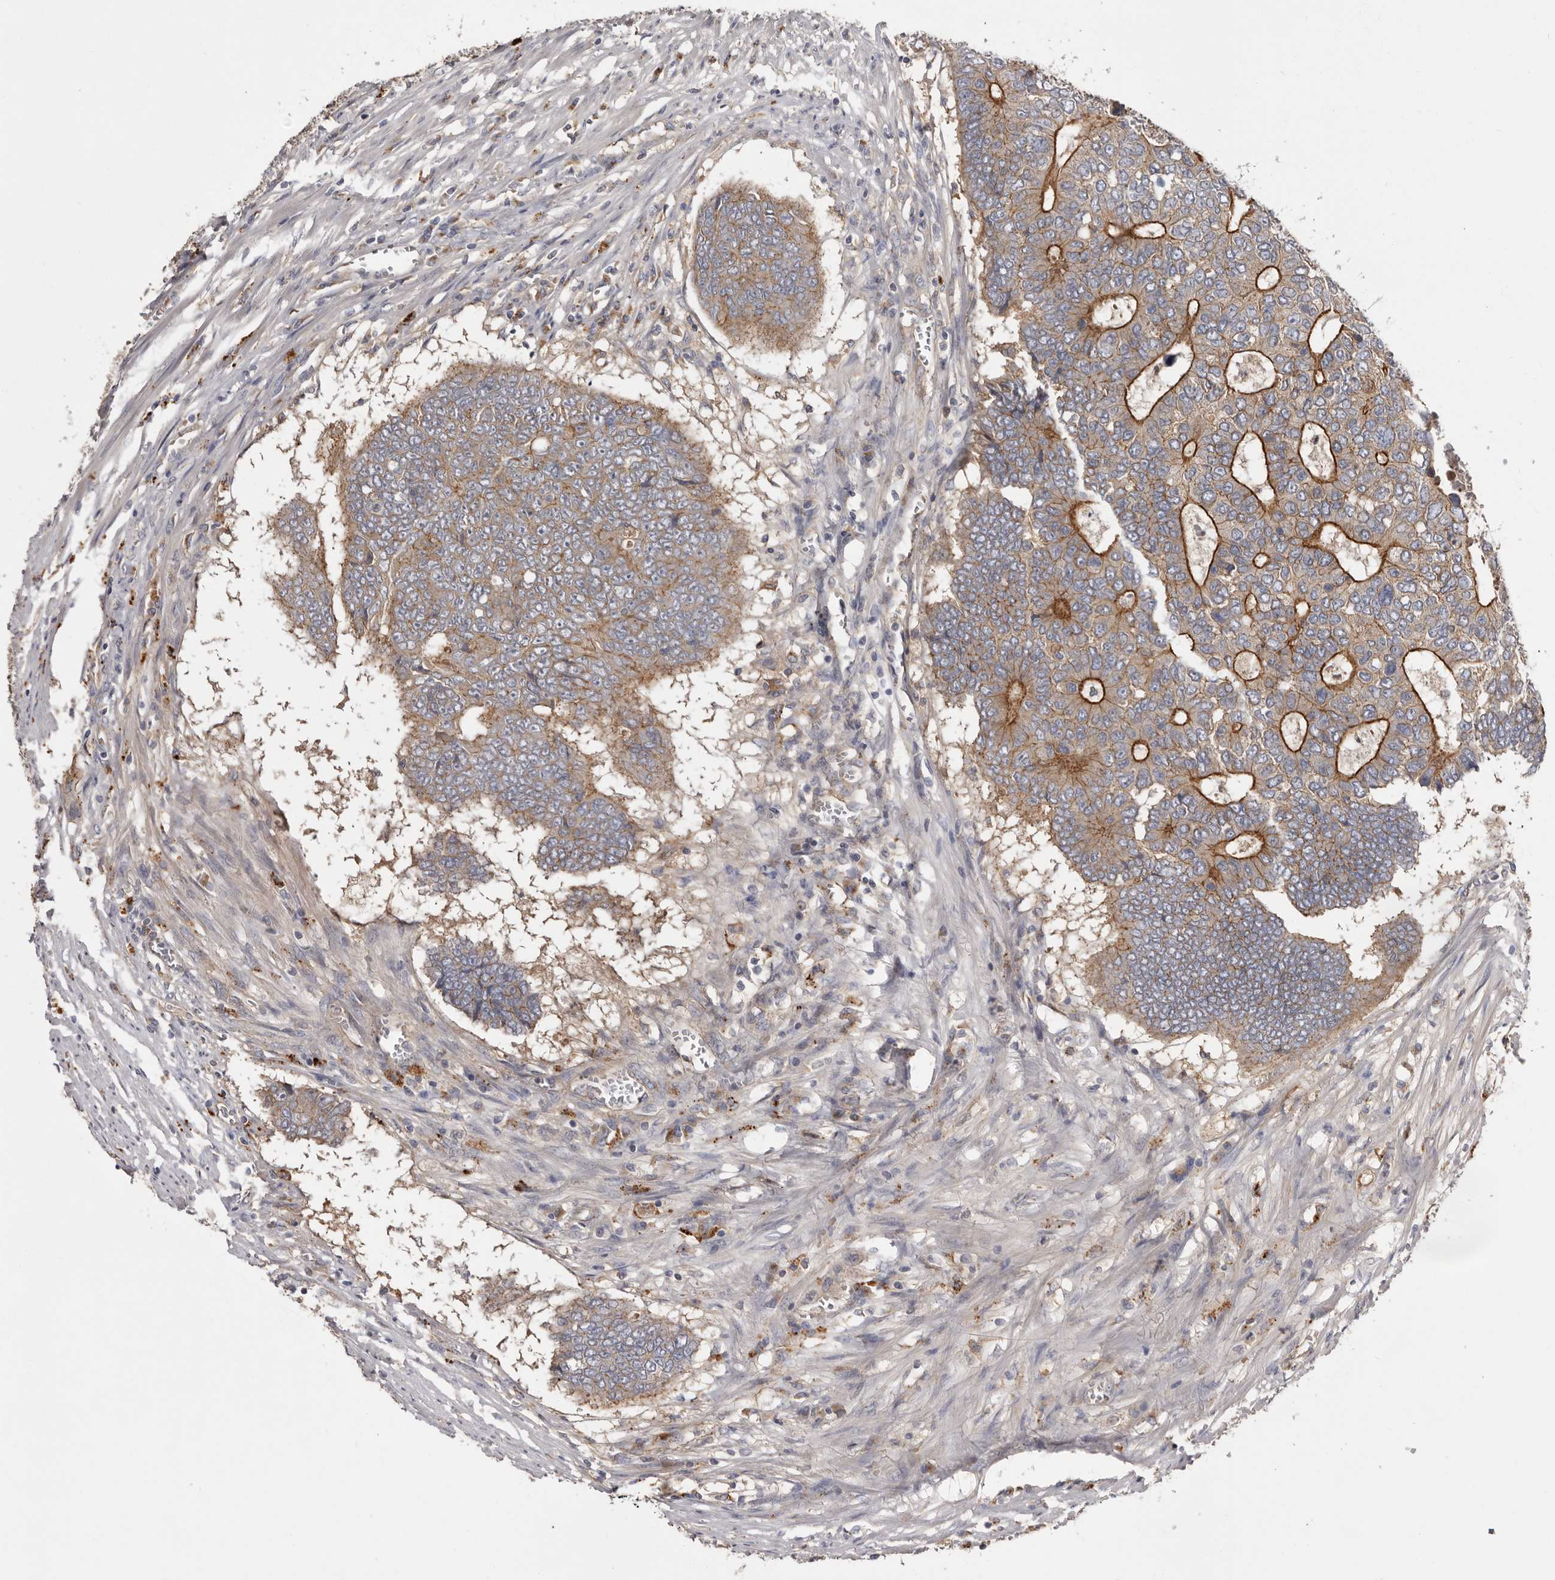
{"staining": {"intensity": "strong", "quantity": "25%-75%", "location": "cytoplasmic/membranous"}, "tissue": "colorectal cancer", "cell_type": "Tumor cells", "image_type": "cancer", "snomed": [{"axis": "morphology", "description": "Adenocarcinoma, NOS"}, {"axis": "topography", "description": "Colon"}], "caption": "Immunohistochemistry histopathology image of human colorectal adenocarcinoma stained for a protein (brown), which shows high levels of strong cytoplasmic/membranous staining in about 25%-75% of tumor cells.", "gene": "INKA2", "patient": {"sex": "male", "age": 87}}